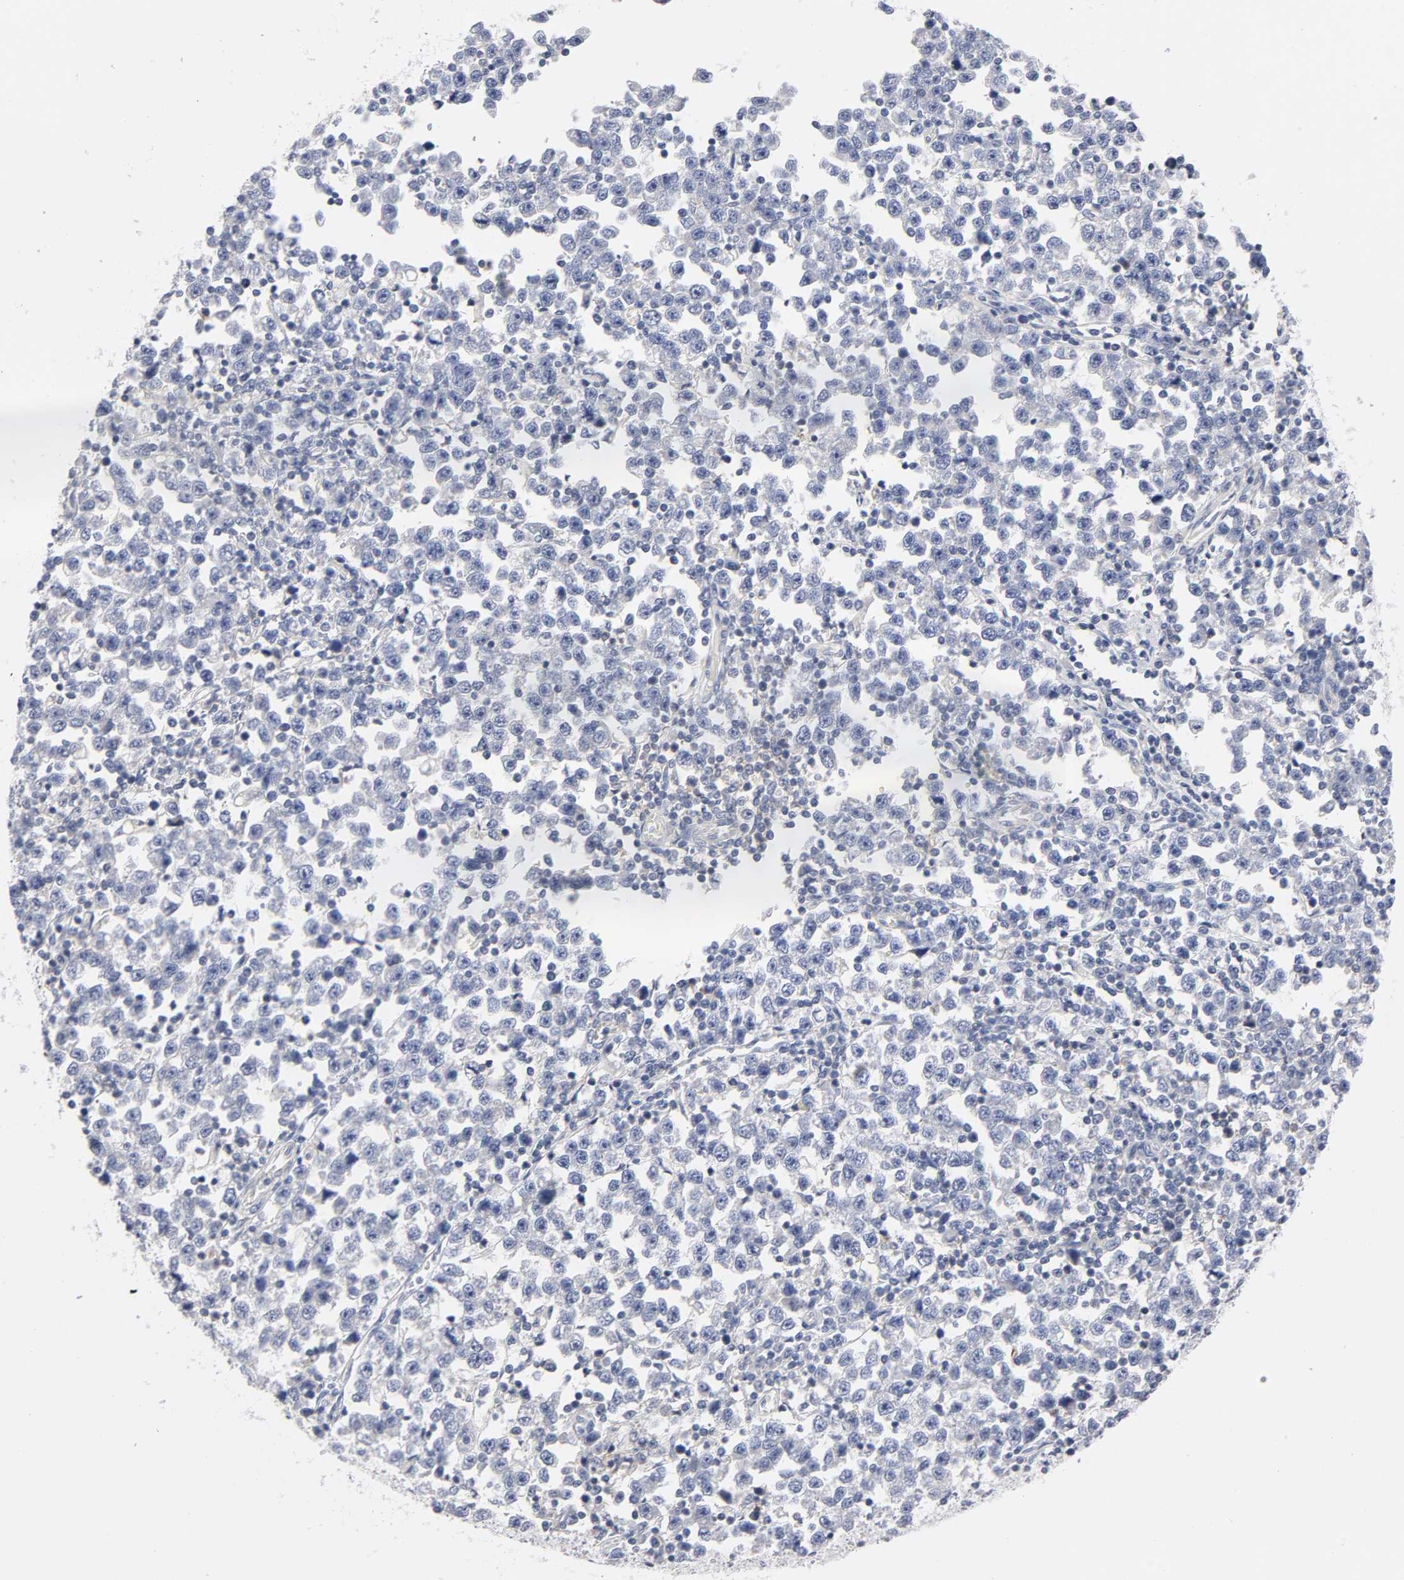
{"staining": {"intensity": "negative", "quantity": "none", "location": "none"}, "tissue": "testis cancer", "cell_type": "Tumor cells", "image_type": "cancer", "snomed": [{"axis": "morphology", "description": "Seminoma, NOS"}, {"axis": "topography", "description": "Testis"}], "caption": "DAB (3,3'-diaminobenzidine) immunohistochemical staining of testis cancer (seminoma) displays no significant expression in tumor cells.", "gene": "ROCK1", "patient": {"sex": "male", "age": 43}}